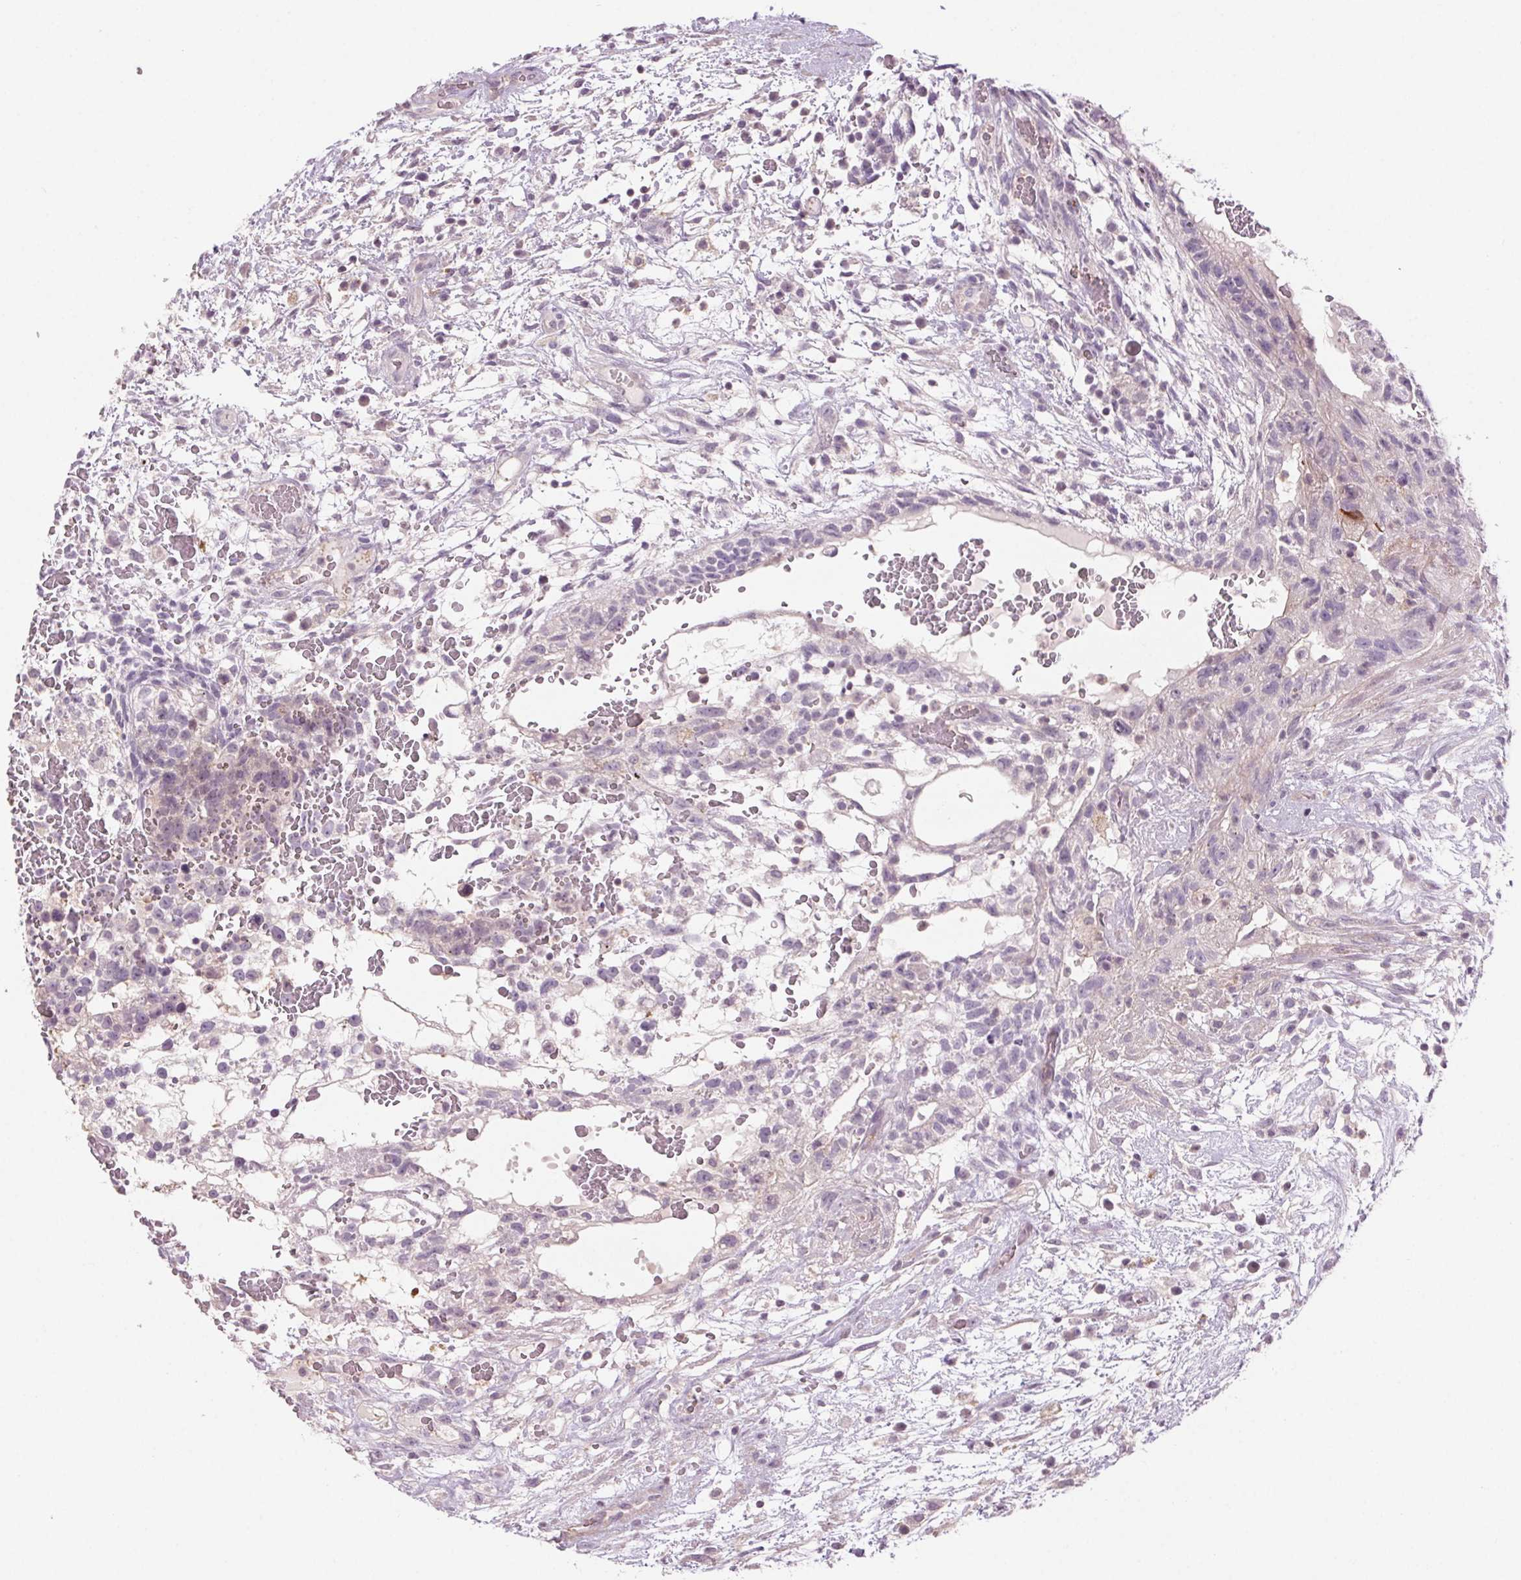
{"staining": {"intensity": "negative", "quantity": "none", "location": "none"}, "tissue": "testis cancer", "cell_type": "Tumor cells", "image_type": "cancer", "snomed": [{"axis": "morphology", "description": "Normal tissue, NOS"}, {"axis": "morphology", "description": "Carcinoma, Embryonal, NOS"}, {"axis": "topography", "description": "Testis"}], "caption": "The IHC image has no significant expression in tumor cells of testis cancer (embryonal carcinoma) tissue.", "gene": "HHLA2", "patient": {"sex": "male", "age": 32}}